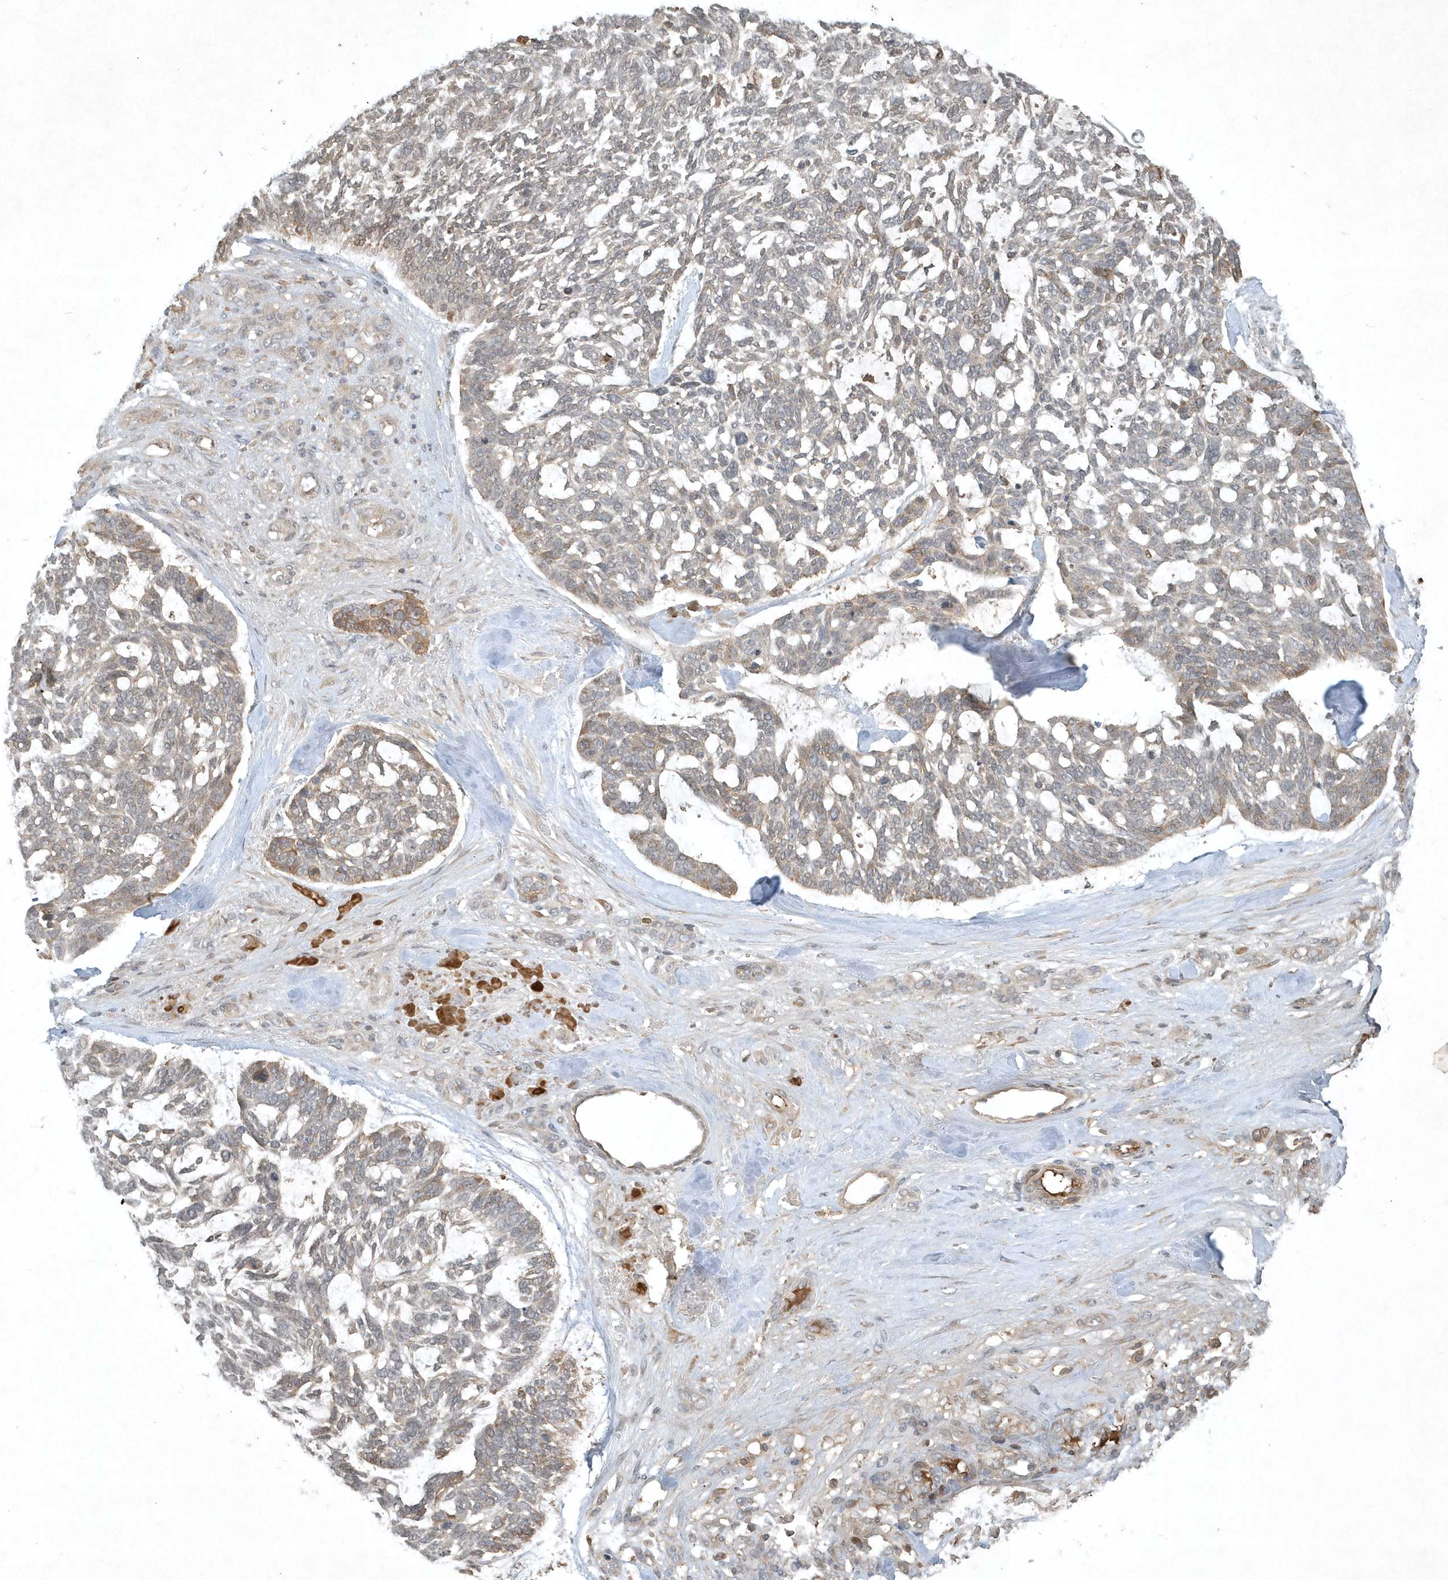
{"staining": {"intensity": "weak", "quantity": "25%-75%", "location": "cytoplasmic/membranous"}, "tissue": "skin cancer", "cell_type": "Tumor cells", "image_type": "cancer", "snomed": [{"axis": "morphology", "description": "Basal cell carcinoma"}, {"axis": "topography", "description": "Skin"}], "caption": "Immunohistochemical staining of human skin basal cell carcinoma displays low levels of weak cytoplasmic/membranous protein staining in approximately 25%-75% of tumor cells. The protein of interest is shown in brown color, while the nuclei are stained blue.", "gene": "TNFAIP6", "patient": {"sex": "male", "age": 88}}